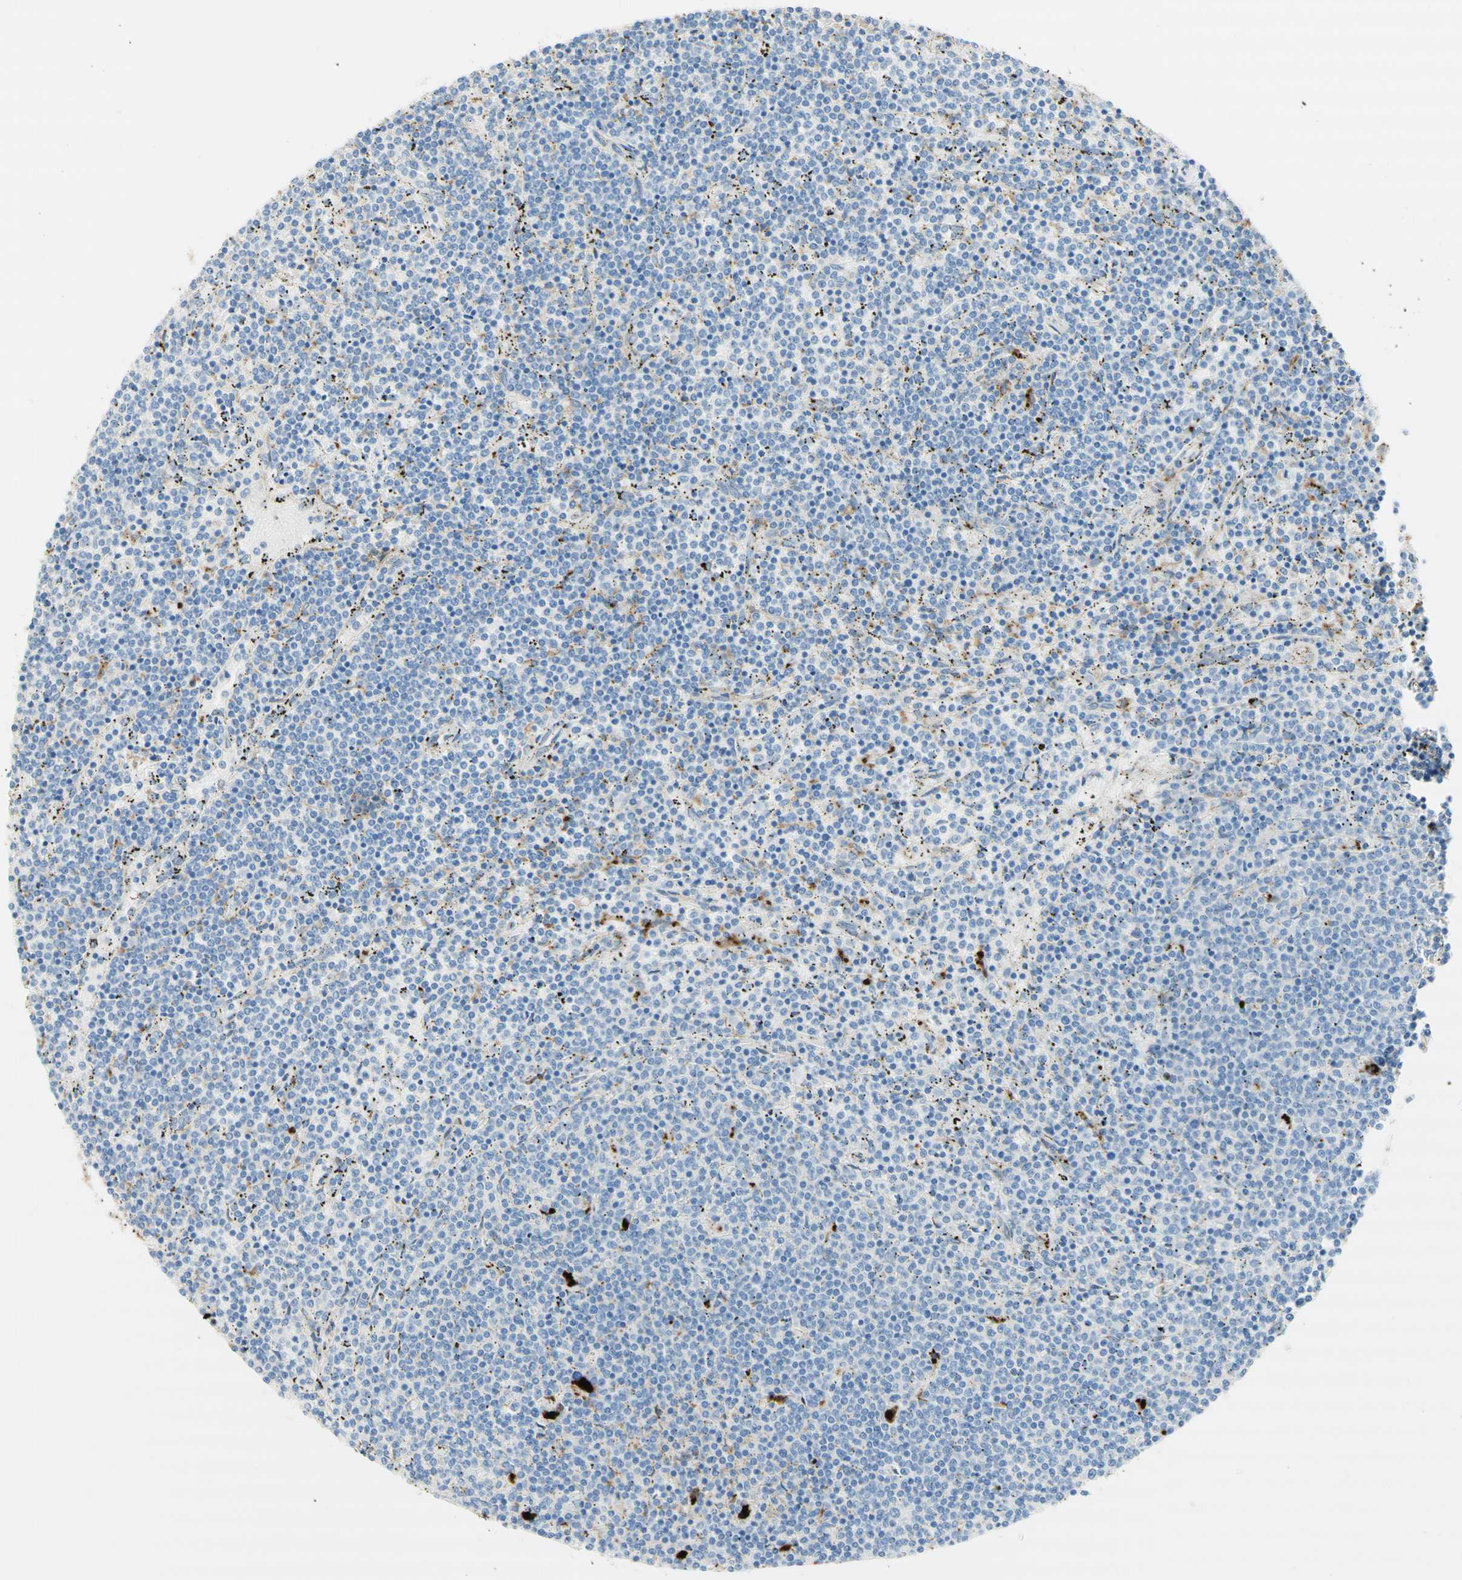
{"staining": {"intensity": "negative", "quantity": "none", "location": "none"}, "tissue": "lymphoma", "cell_type": "Tumor cells", "image_type": "cancer", "snomed": [{"axis": "morphology", "description": "Malignant lymphoma, non-Hodgkin's type, Low grade"}, {"axis": "topography", "description": "Spleen"}], "caption": "There is no significant expression in tumor cells of lymphoma. (Stains: DAB immunohistochemistry (IHC) with hematoxylin counter stain, Microscopy: brightfield microscopy at high magnification).", "gene": "URB2", "patient": {"sex": "female", "age": 50}}